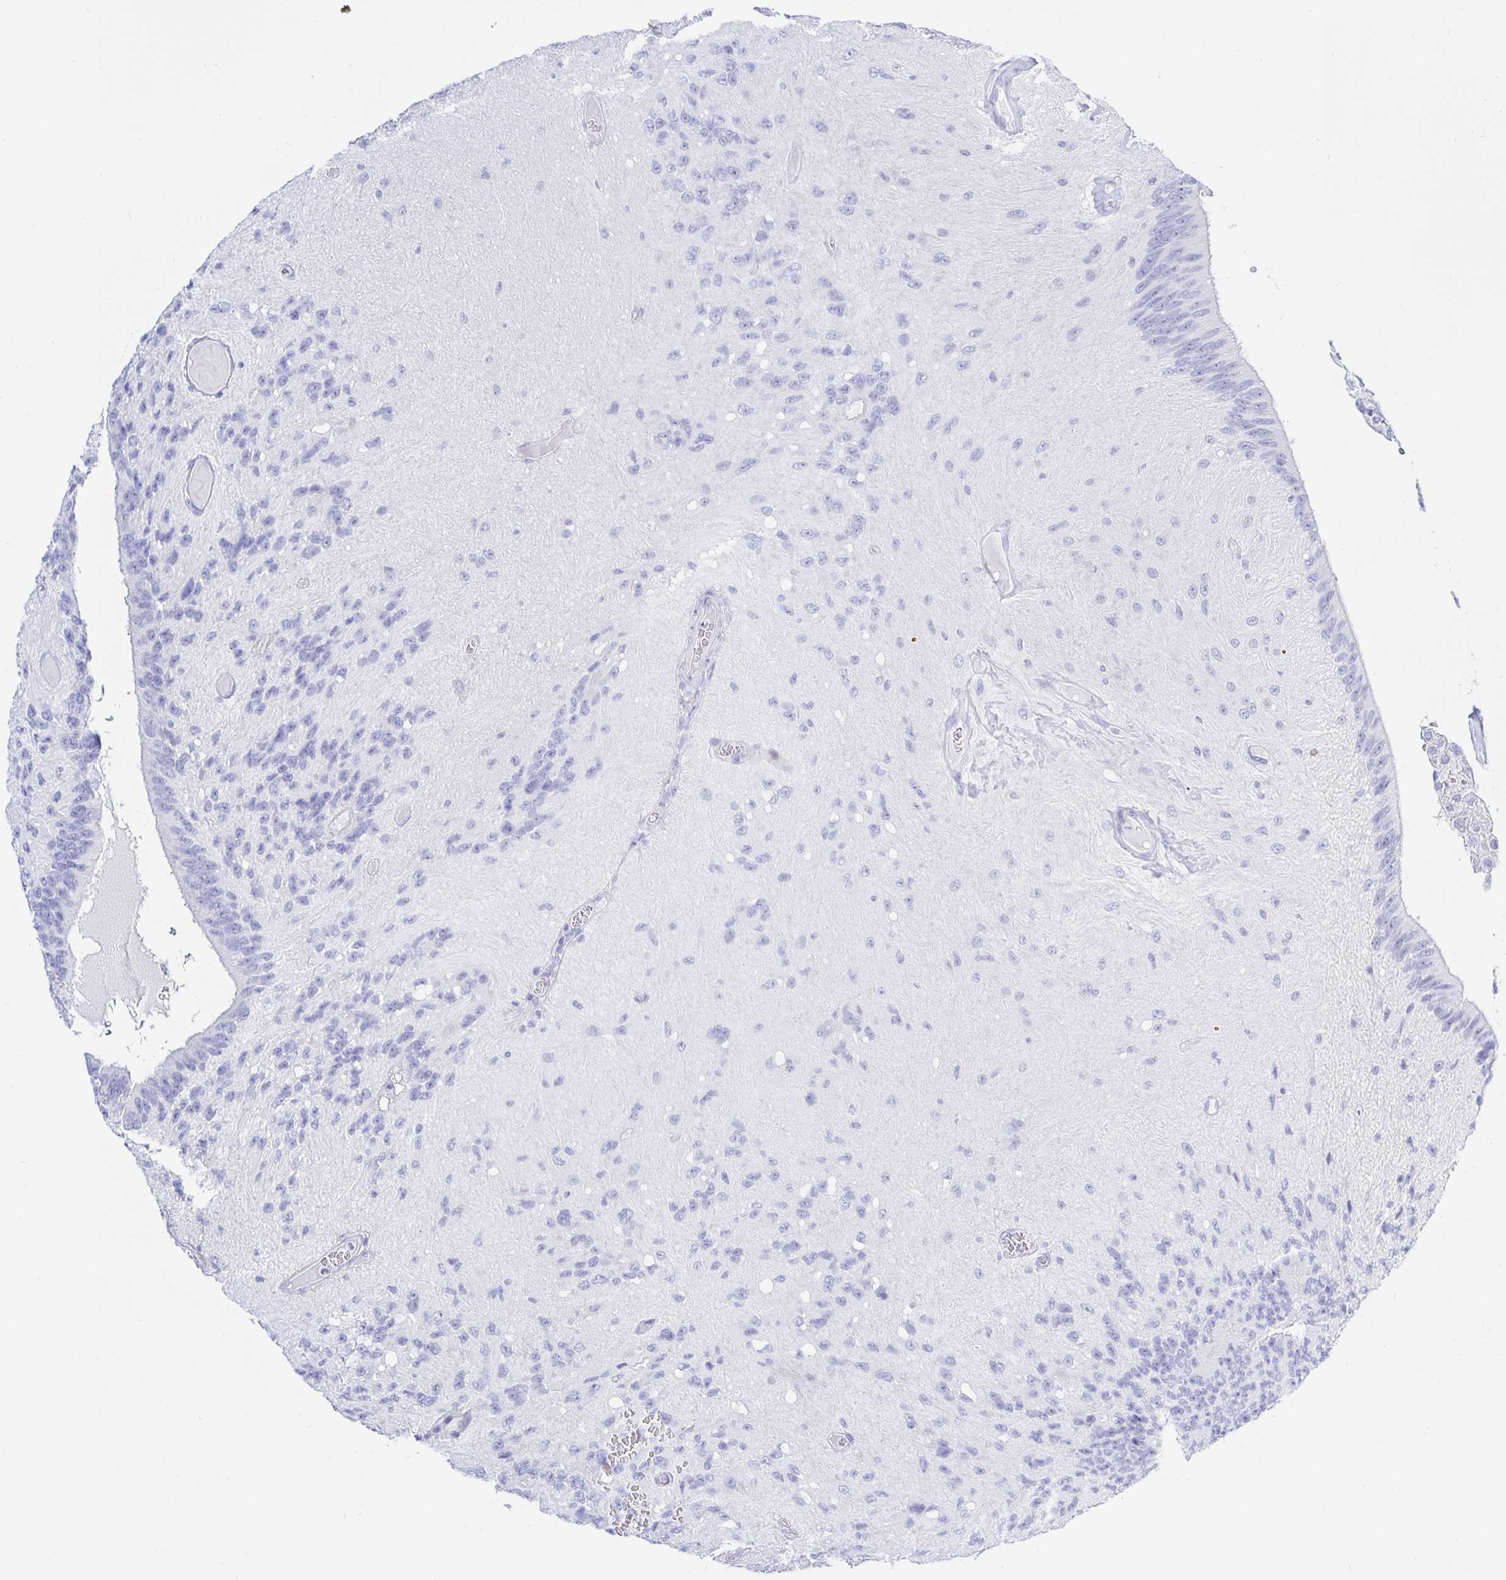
{"staining": {"intensity": "negative", "quantity": "none", "location": "none"}, "tissue": "glioma", "cell_type": "Tumor cells", "image_type": "cancer", "snomed": [{"axis": "morphology", "description": "Glioma, malignant, Low grade"}, {"axis": "topography", "description": "Brain"}], "caption": "Tumor cells are negative for protein expression in human malignant low-grade glioma.", "gene": "KCNH6", "patient": {"sex": "male", "age": 31}}